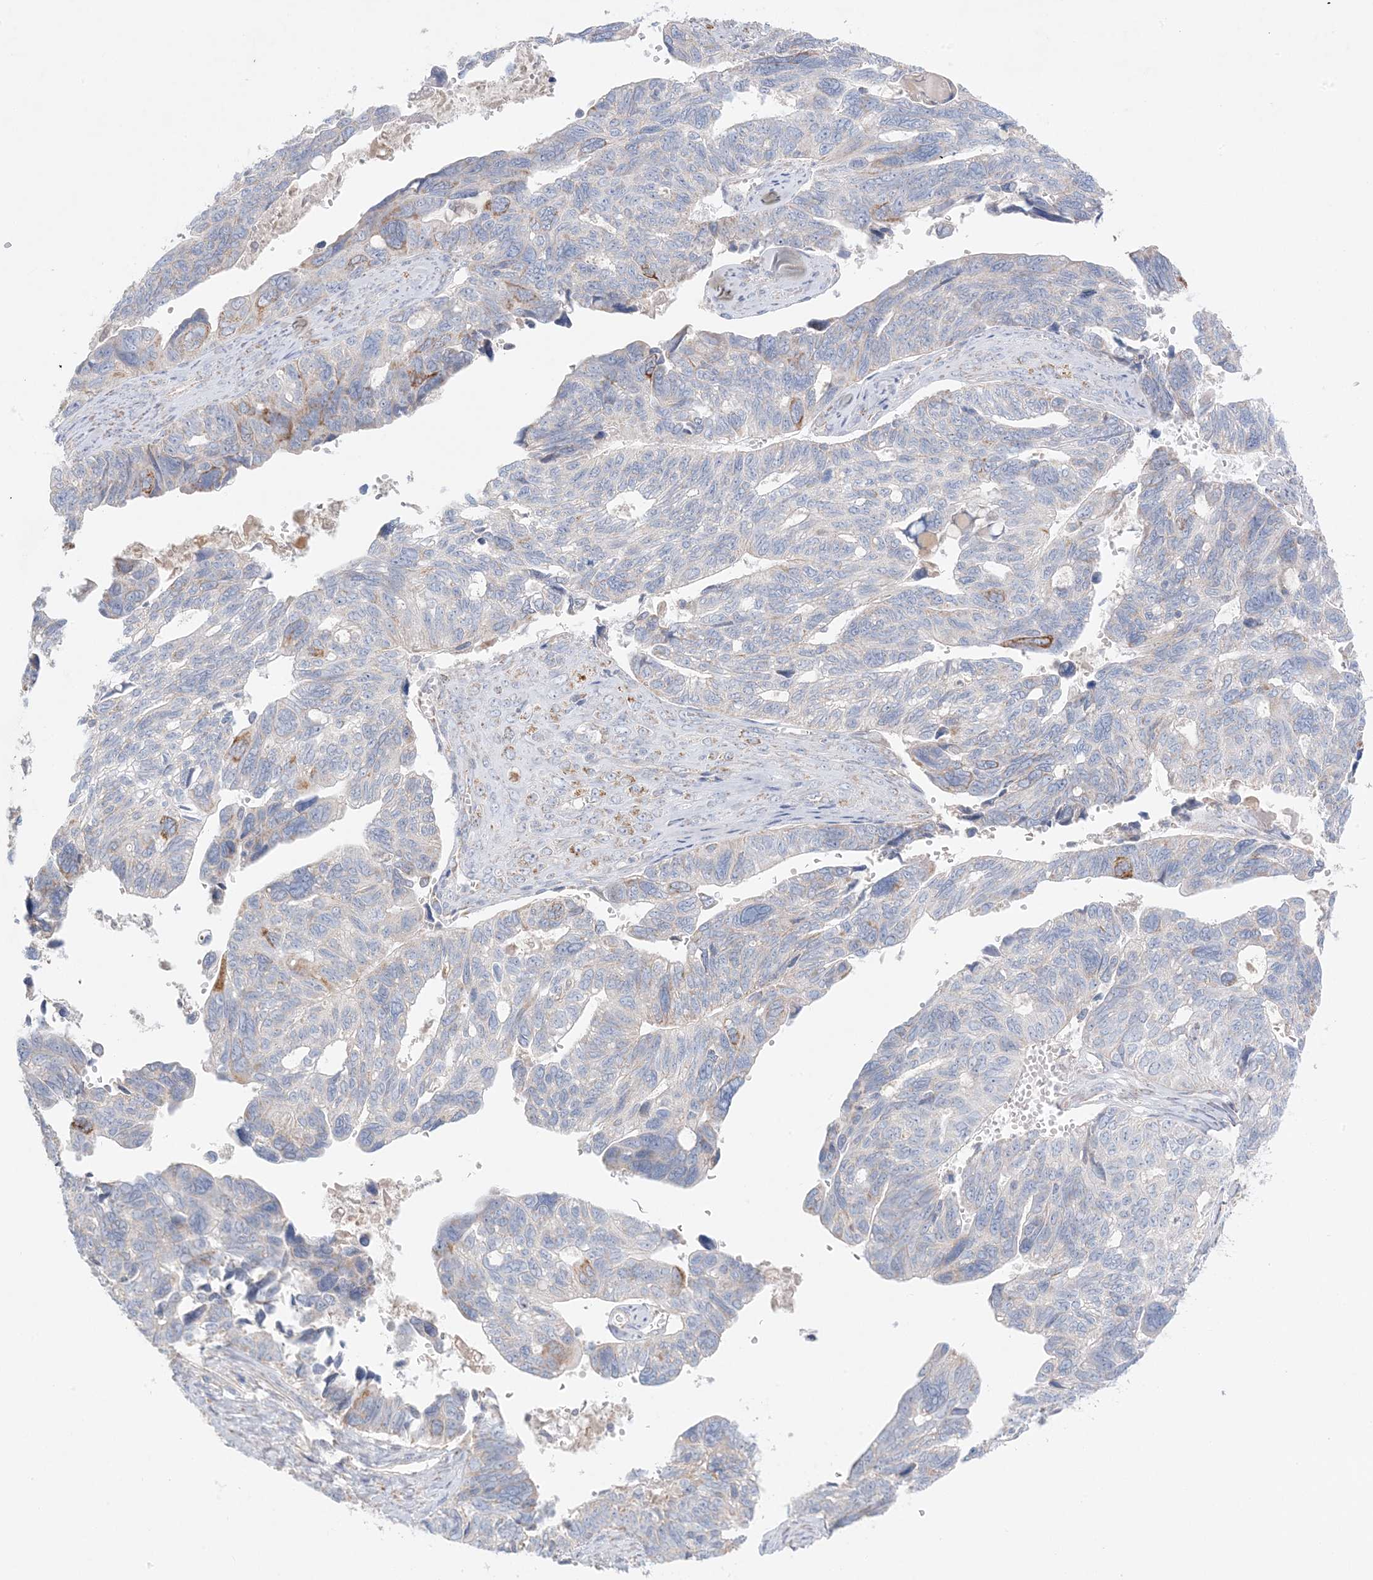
{"staining": {"intensity": "moderate", "quantity": "<25%", "location": "cytoplasmic/membranous"}, "tissue": "ovarian cancer", "cell_type": "Tumor cells", "image_type": "cancer", "snomed": [{"axis": "morphology", "description": "Cystadenocarcinoma, serous, NOS"}, {"axis": "topography", "description": "Ovary"}], "caption": "The immunohistochemical stain labels moderate cytoplasmic/membranous expression in tumor cells of serous cystadenocarcinoma (ovarian) tissue.", "gene": "KCTD6", "patient": {"sex": "female", "age": 79}}